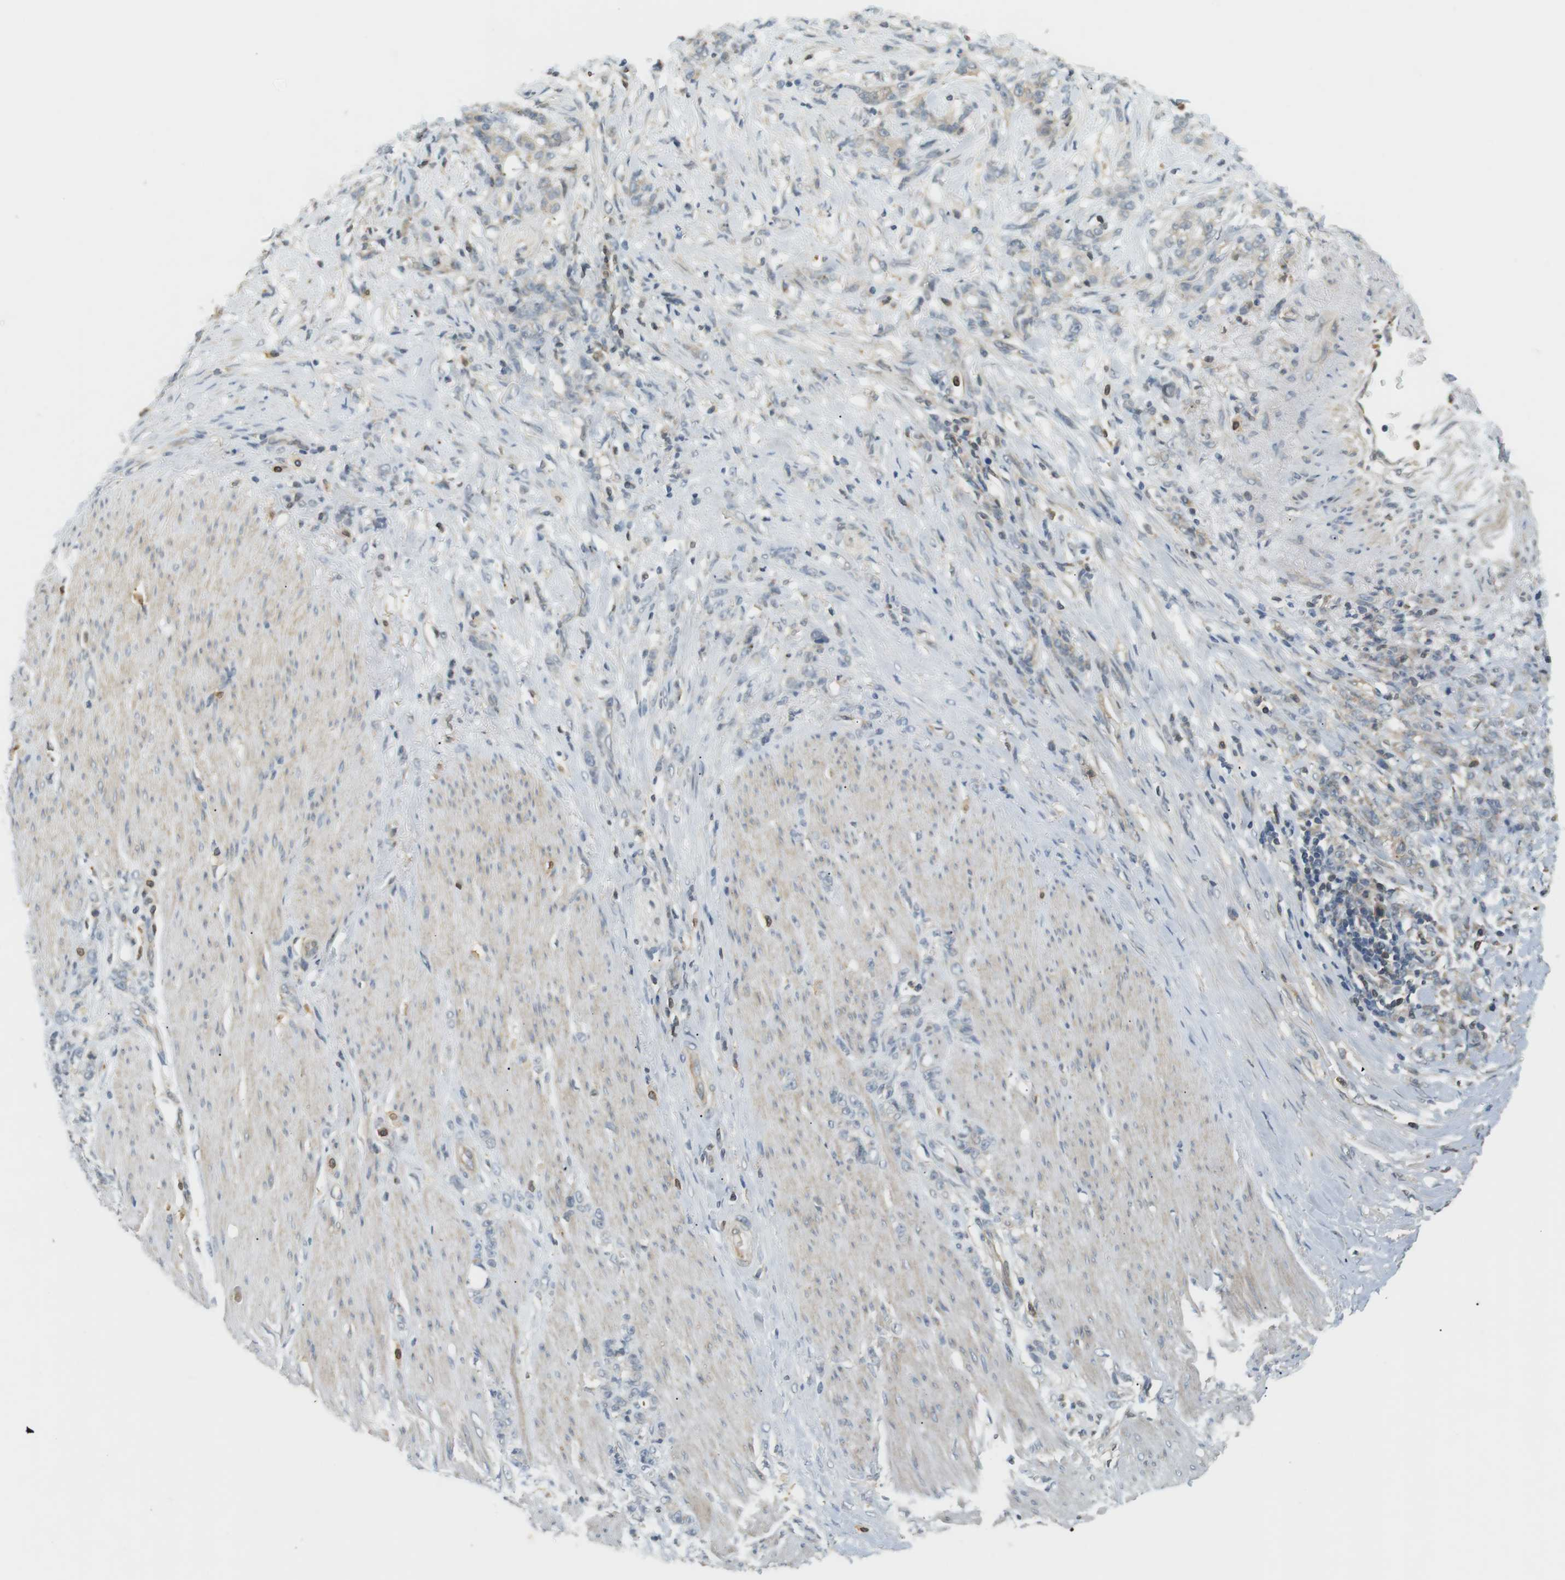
{"staining": {"intensity": "weak", "quantity": "25%-75%", "location": "cytoplasmic/membranous"}, "tissue": "stomach cancer", "cell_type": "Tumor cells", "image_type": "cancer", "snomed": [{"axis": "morphology", "description": "Adenocarcinoma, NOS"}, {"axis": "topography", "description": "Stomach, lower"}], "caption": "Stomach adenocarcinoma was stained to show a protein in brown. There is low levels of weak cytoplasmic/membranous staining in approximately 25%-75% of tumor cells.", "gene": "P2RY1", "patient": {"sex": "male", "age": 88}}